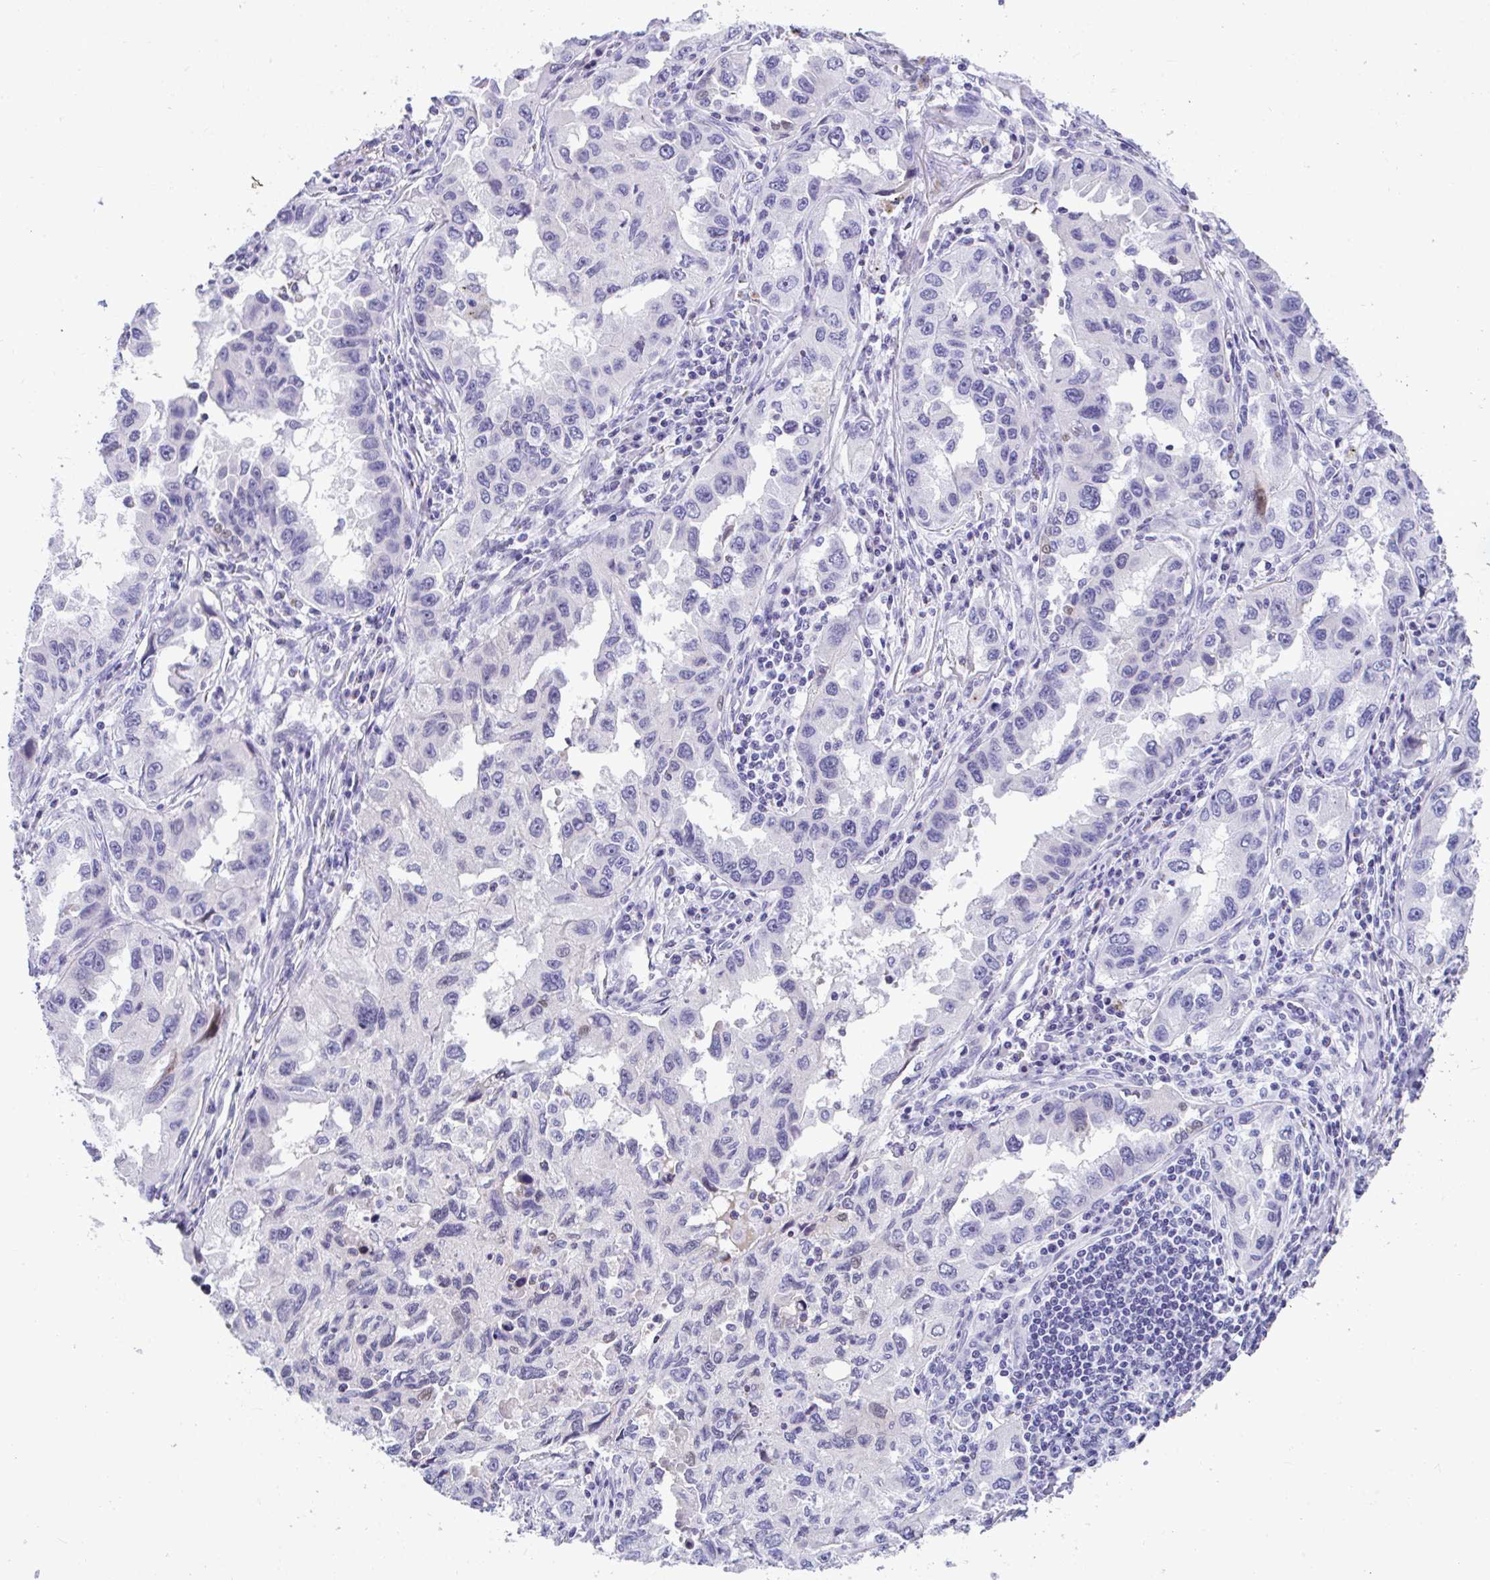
{"staining": {"intensity": "negative", "quantity": "none", "location": "none"}, "tissue": "lung cancer", "cell_type": "Tumor cells", "image_type": "cancer", "snomed": [{"axis": "morphology", "description": "Adenocarcinoma, NOS"}, {"axis": "topography", "description": "Lung"}], "caption": "Protein analysis of lung cancer (adenocarcinoma) demonstrates no significant positivity in tumor cells.", "gene": "TTC30B", "patient": {"sex": "female", "age": 73}}